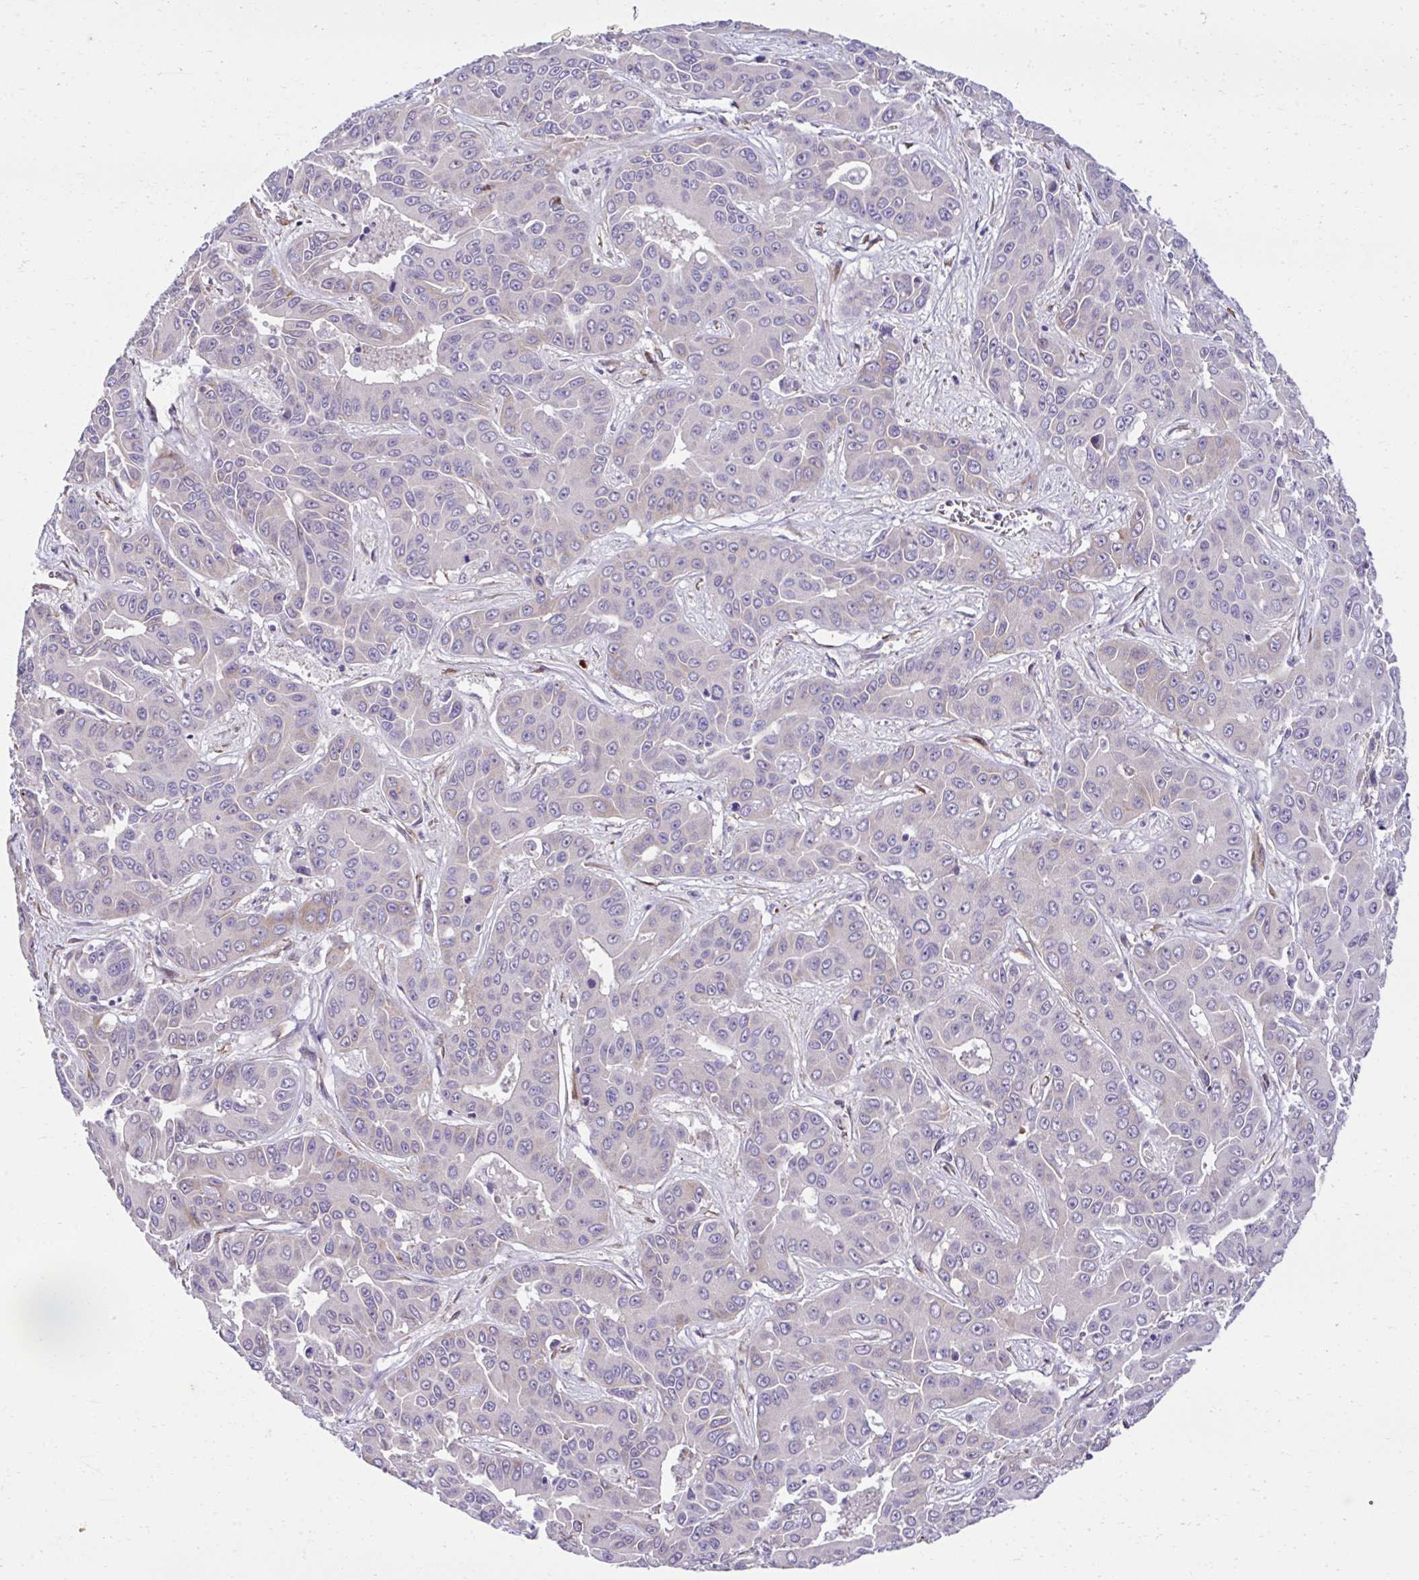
{"staining": {"intensity": "negative", "quantity": "none", "location": "none"}, "tissue": "liver cancer", "cell_type": "Tumor cells", "image_type": "cancer", "snomed": [{"axis": "morphology", "description": "Cholangiocarcinoma"}, {"axis": "topography", "description": "Liver"}], "caption": "The photomicrograph displays no staining of tumor cells in liver cancer (cholangiocarcinoma).", "gene": "TRIM52", "patient": {"sex": "female", "age": 52}}